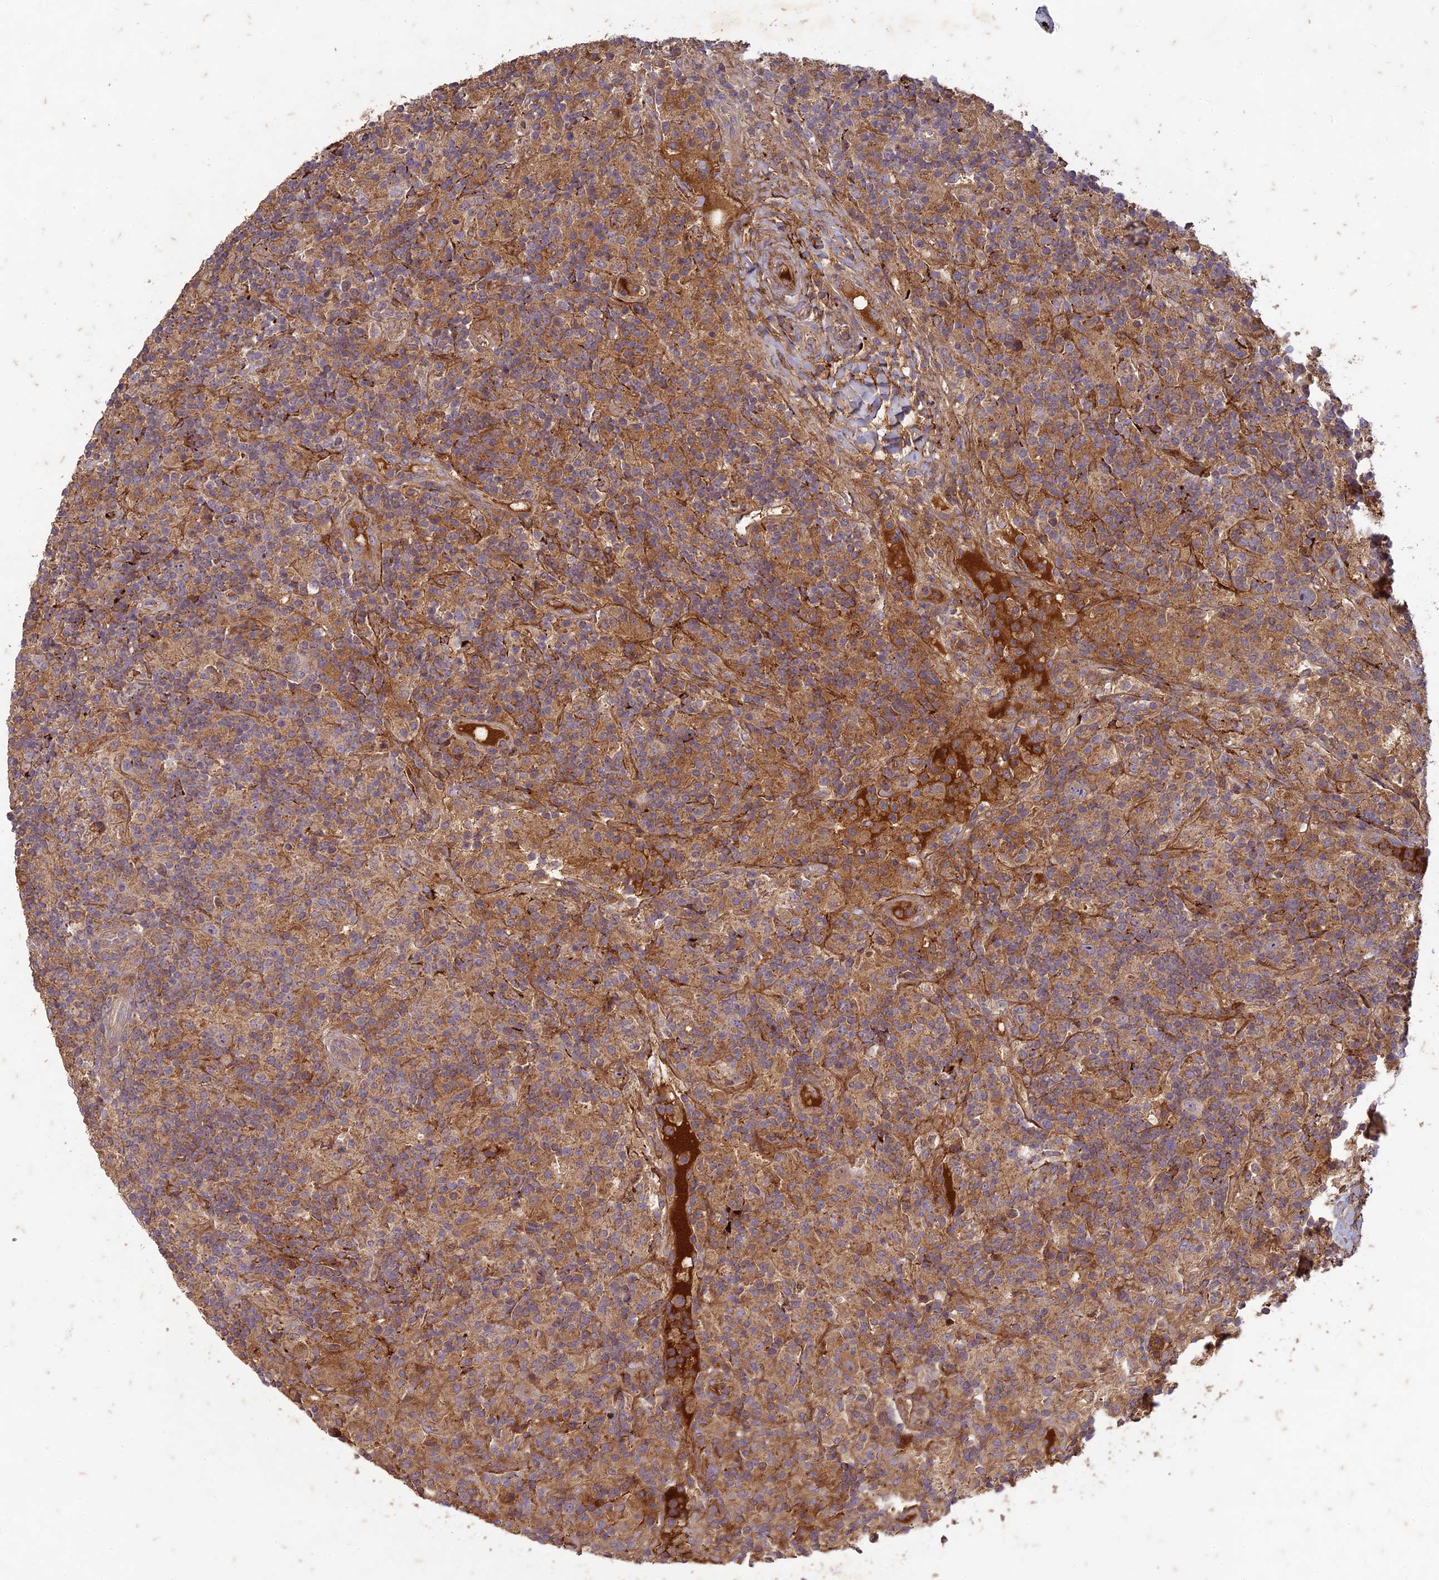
{"staining": {"intensity": "negative", "quantity": "none", "location": "none"}, "tissue": "lymphoma", "cell_type": "Tumor cells", "image_type": "cancer", "snomed": [{"axis": "morphology", "description": "Hodgkin's disease, NOS"}, {"axis": "topography", "description": "Lymph node"}], "caption": "A high-resolution micrograph shows immunohistochemistry staining of lymphoma, which demonstrates no significant positivity in tumor cells.", "gene": "TCF25", "patient": {"sex": "male", "age": 70}}